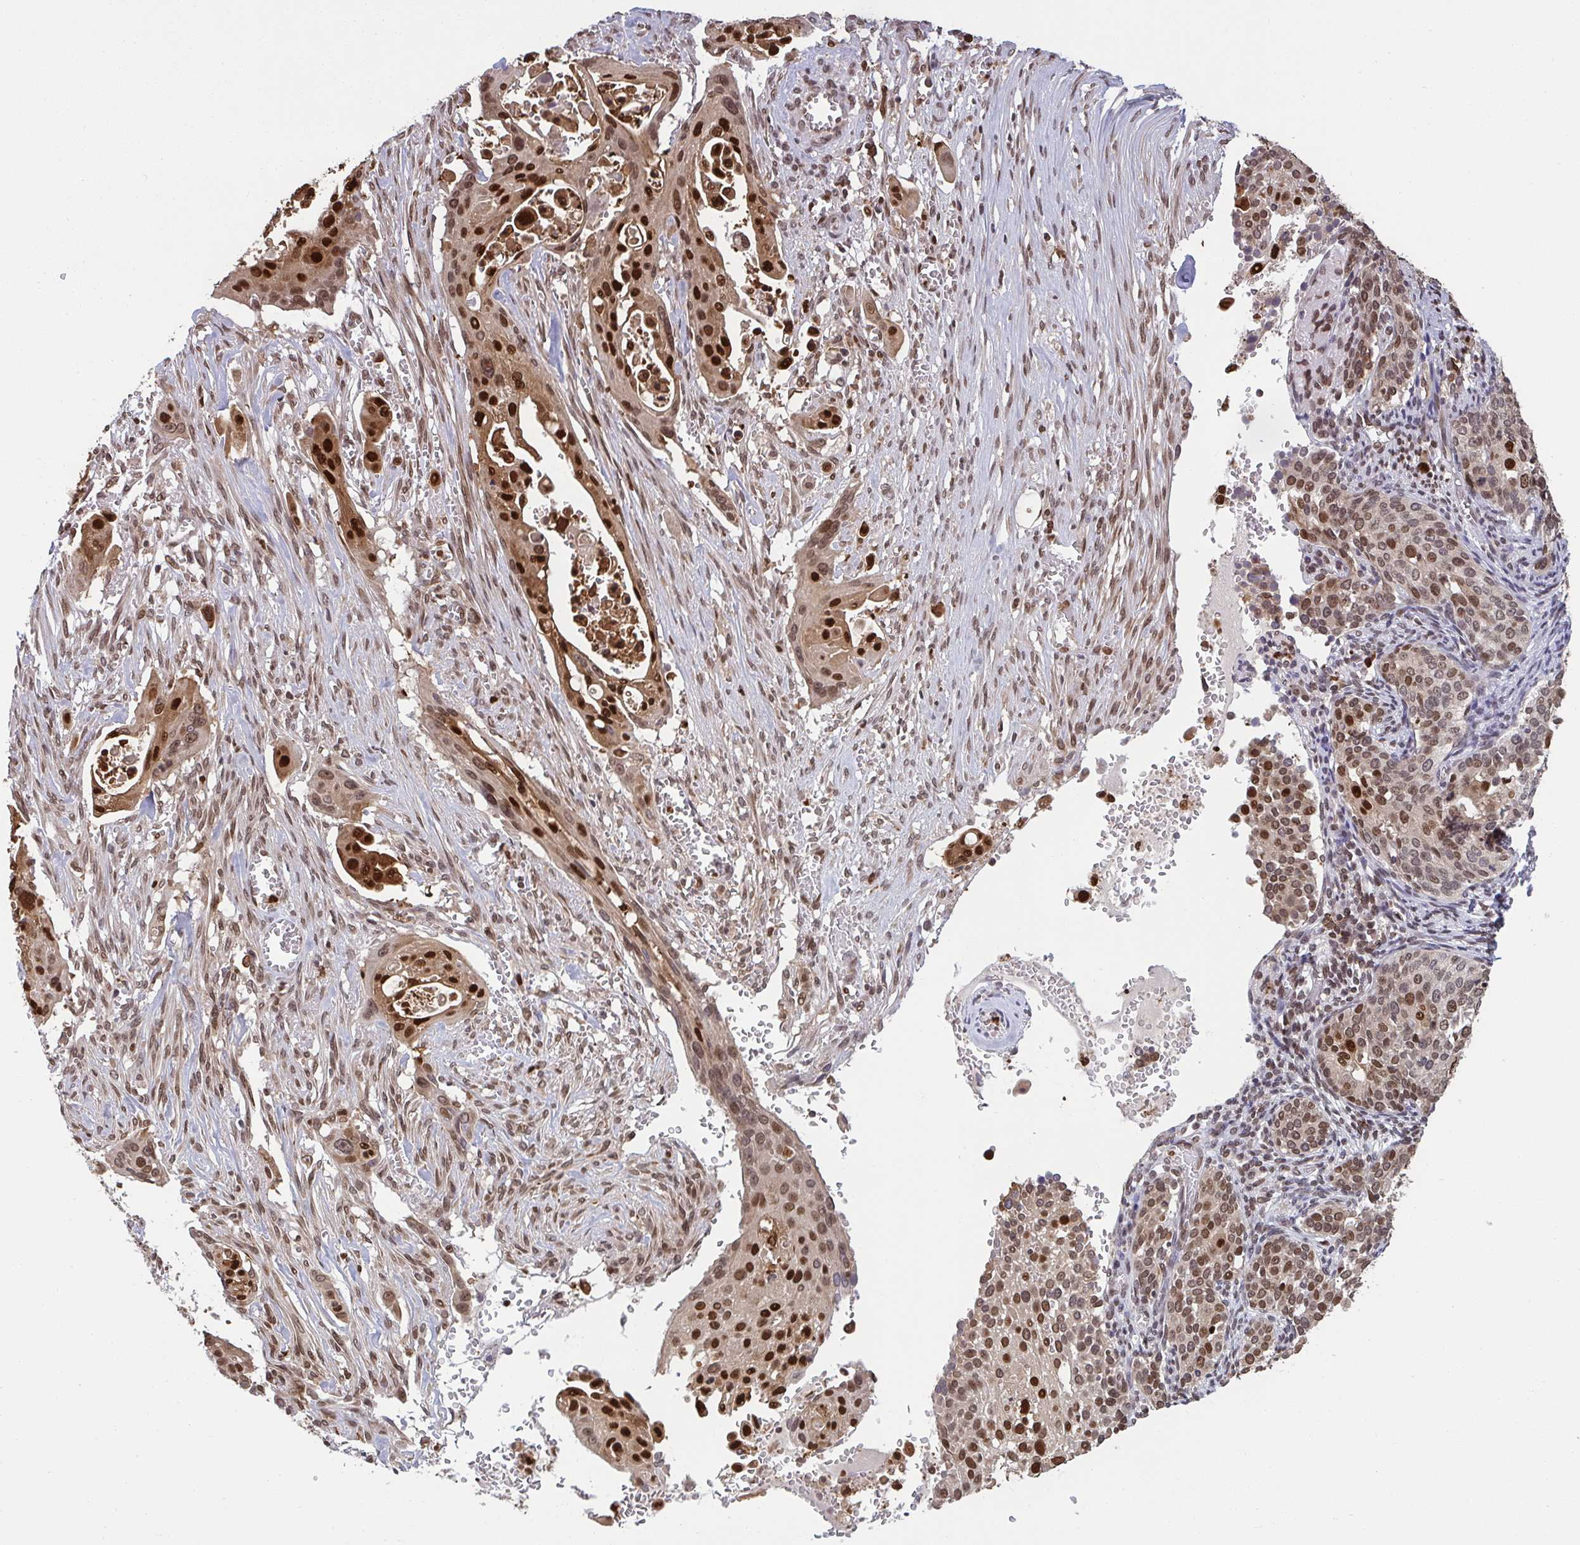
{"staining": {"intensity": "strong", "quantity": ">75%", "location": "nuclear"}, "tissue": "cervical cancer", "cell_type": "Tumor cells", "image_type": "cancer", "snomed": [{"axis": "morphology", "description": "Squamous cell carcinoma, NOS"}, {"axis": "topography", "description": "Cervix"}], "caption": "Cervical cancer stained for a protein exhibits strong nuclear positivity in tumor cells.", "gene": "UXT", "patient": {"sex": "female", "age": 44}}